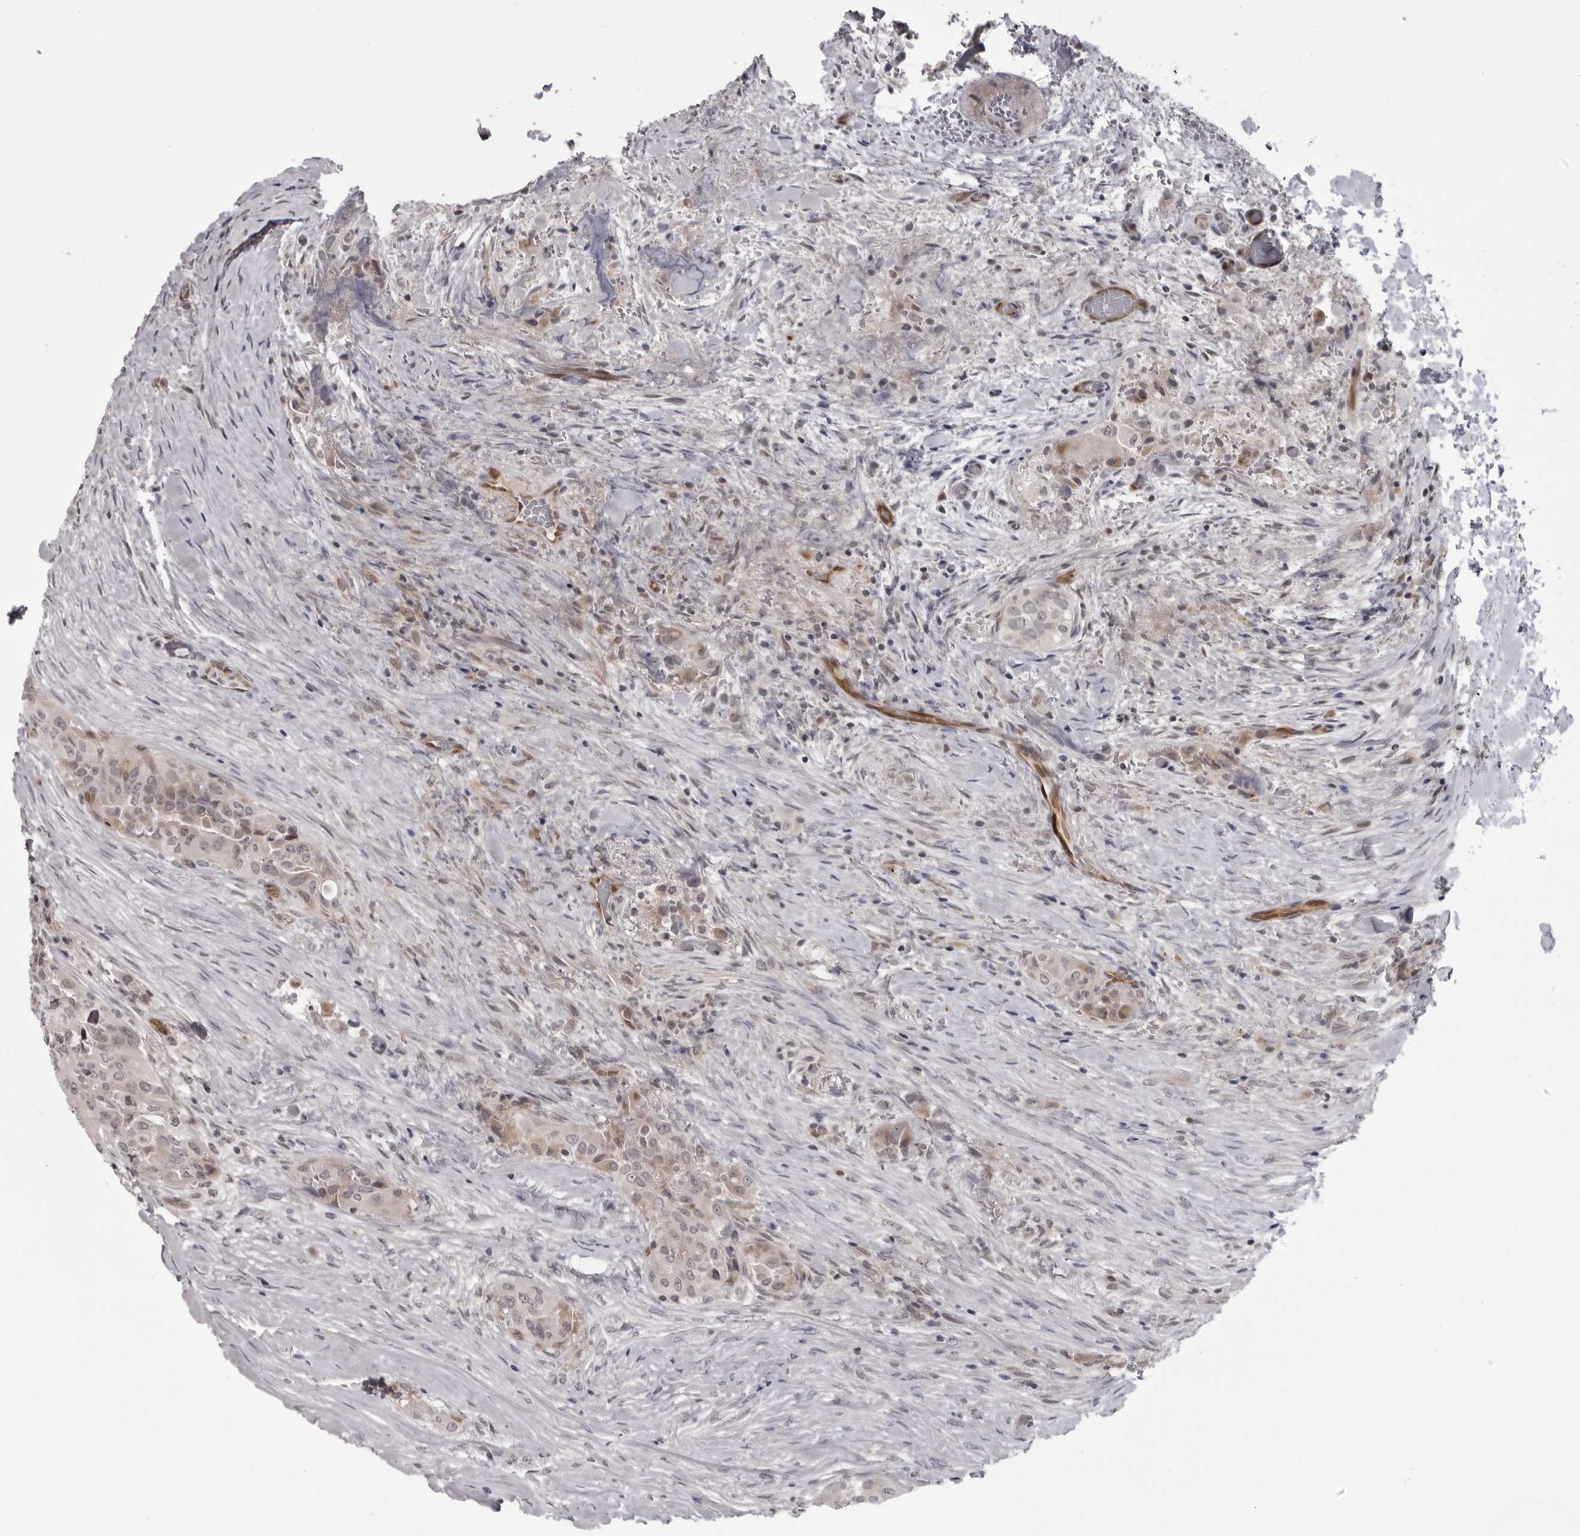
{"staining": {"intensity": "negative", "quantity": "none", "location": "none"}, "tissue": "thyroid cancer", "cell_type": "Tumor cells", "image_type": "cancer", "snomed": [{"axis": "morphology", "description": "Papillary adenocarcinoma, NOS"}, {"axis": "topography", "description": "Thyroid gland"}], "caption": "Thyroid cancer (papillary adenocarcinoma) was stained to show a protein in brown. There is no significant positivity in tumor cells.", "gene": "MAPK12", "patient": {"sex": "female", "age": 59}}